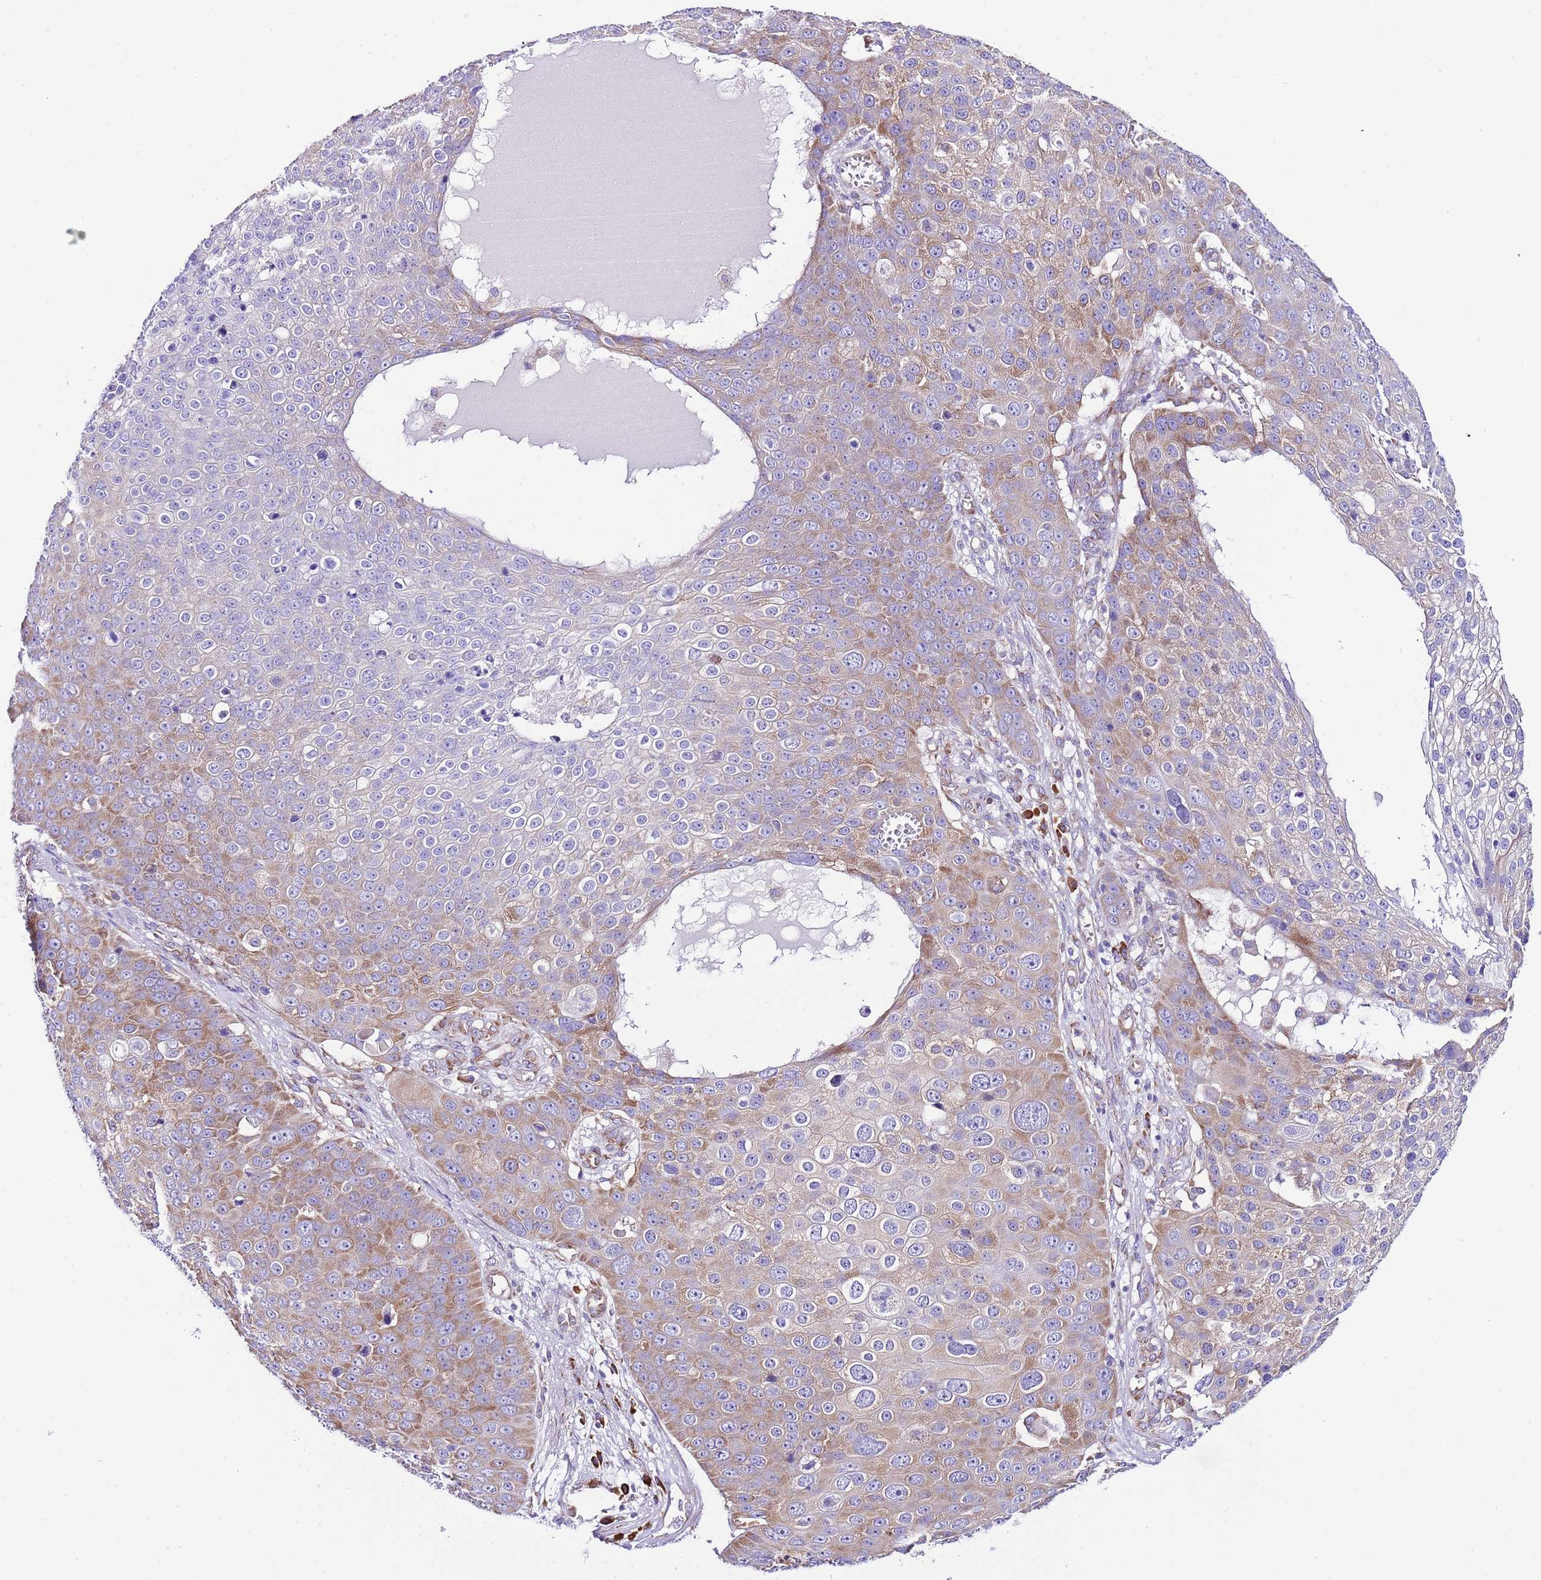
{"staining": {"intensity": "moderate", "quantity": "<25%", "location": "cytoplasmic/membranous"}, "tissue": "skin cancer", "cell_type": "Tumor cells", "image_type": "cancer", "snomed": [{"axis": "morphology", "description": "Squamous cell carcinoma, NOS"}, {"axis": "topography", "description": "Skin"}], "caption": "A brown stain labels moderate cytoplasmic/membranous expression of a protein in squamous cell carcinoma (skin) tumor cells. Using DAB (3,3'-diaminobenzidine) (brown) and hematoxylin (blue) stains, captured at high magnification using brightfield microscopy.", "gene": "RPS10", "patient": {"sex": "male", "age": 71}}